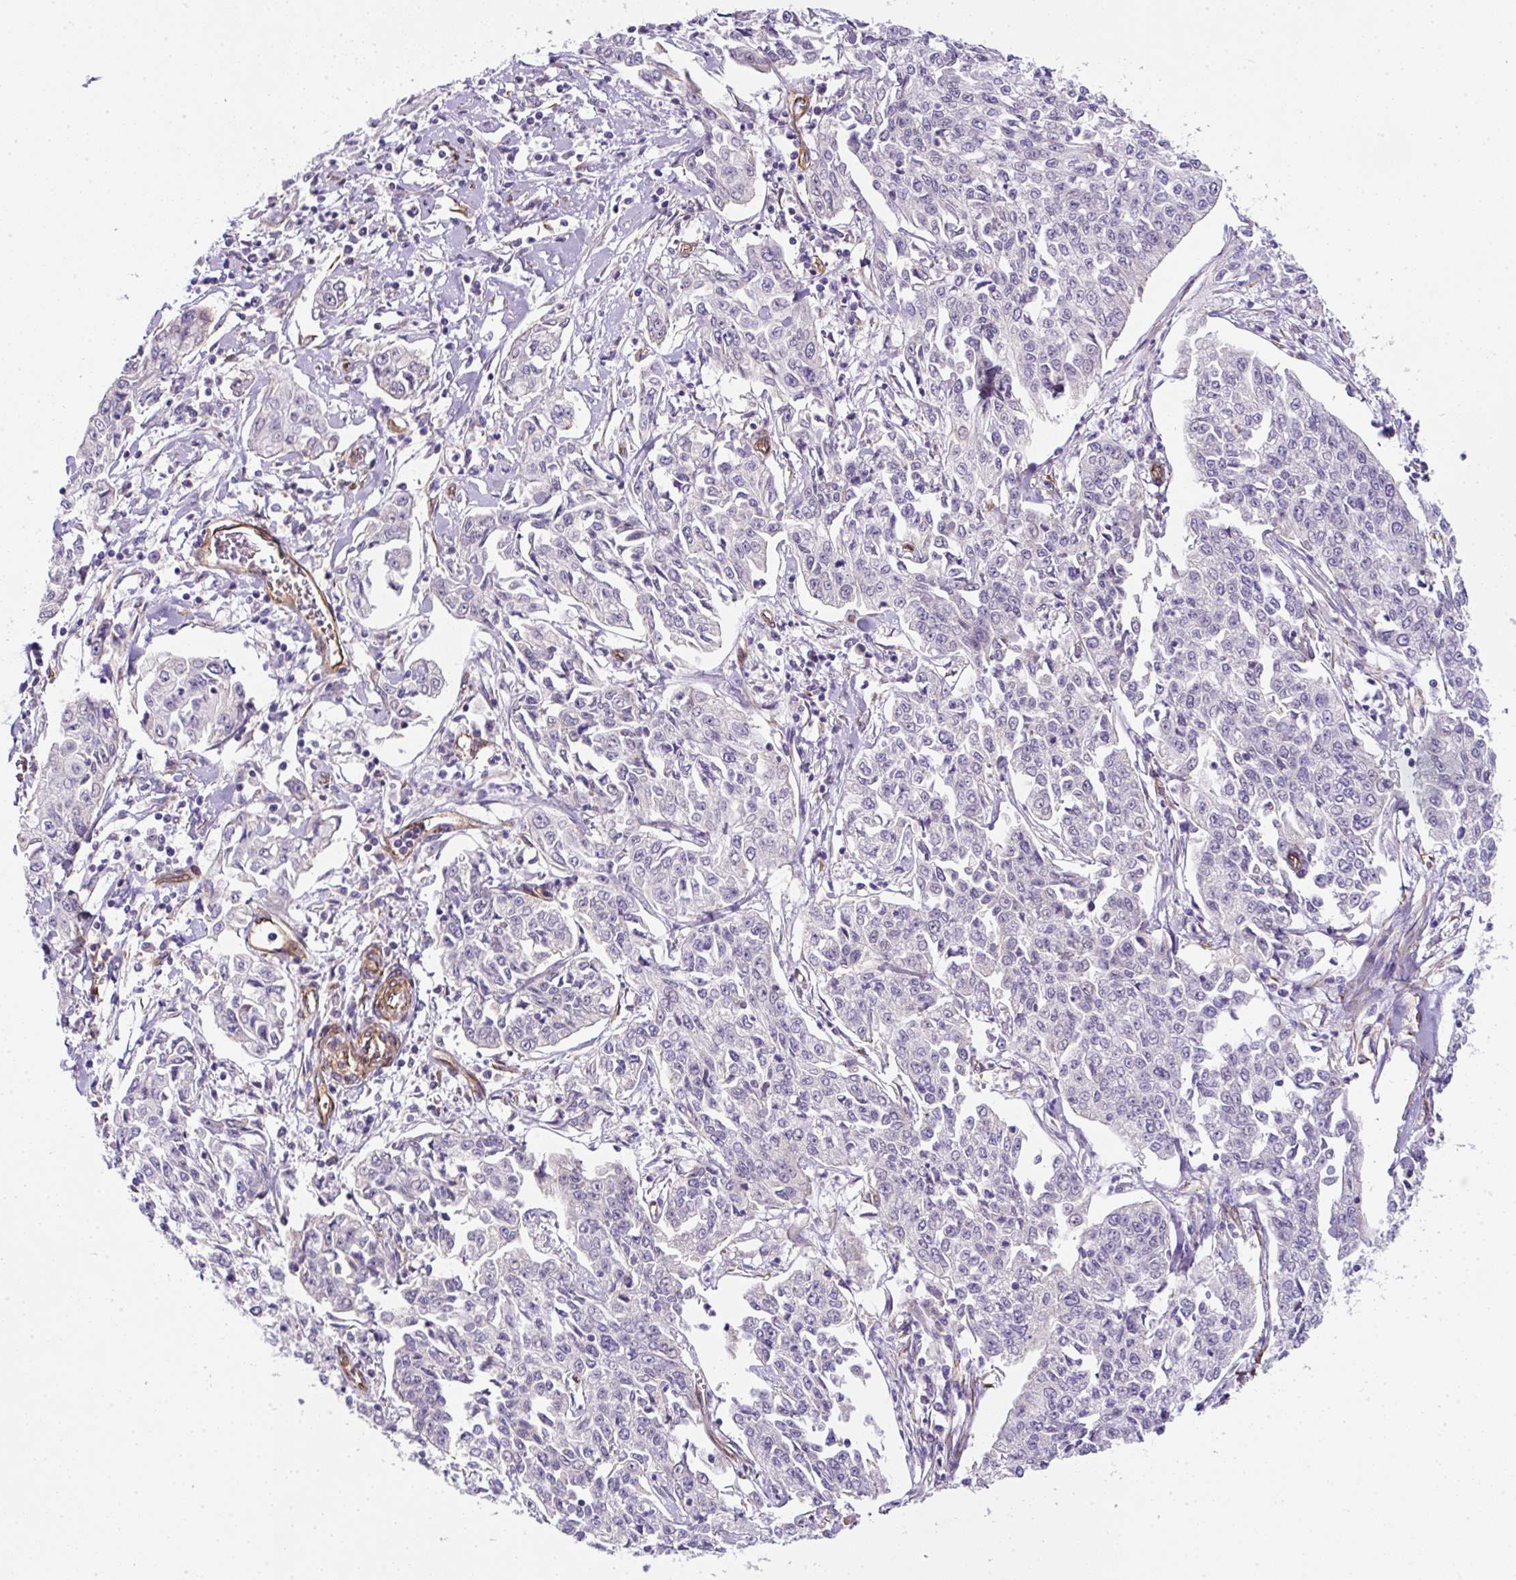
{"staining": {"intensity": "negative", "quantity": "none", "location": "none"}, "tissue": "cervical cancer", "cell_type": "Tumor cells", "image_type": "cancer", "snomed": [{"axis": "morphology", "description": "Squamous cell carcinoma, NOS"}, {"axis": "topography", "description": "Cervix"}], "caption": "Immunohistochemical staining of human cervical cancer (squamous cell carcinoma) displays no significant expression in tumor cells. (DAB (3,3'-diaminobenzidine) immunohistochemistry with hematoxylin counter stain).", "gene": "ANKUB1", "patient": {"sex": "female", "age": 35}}